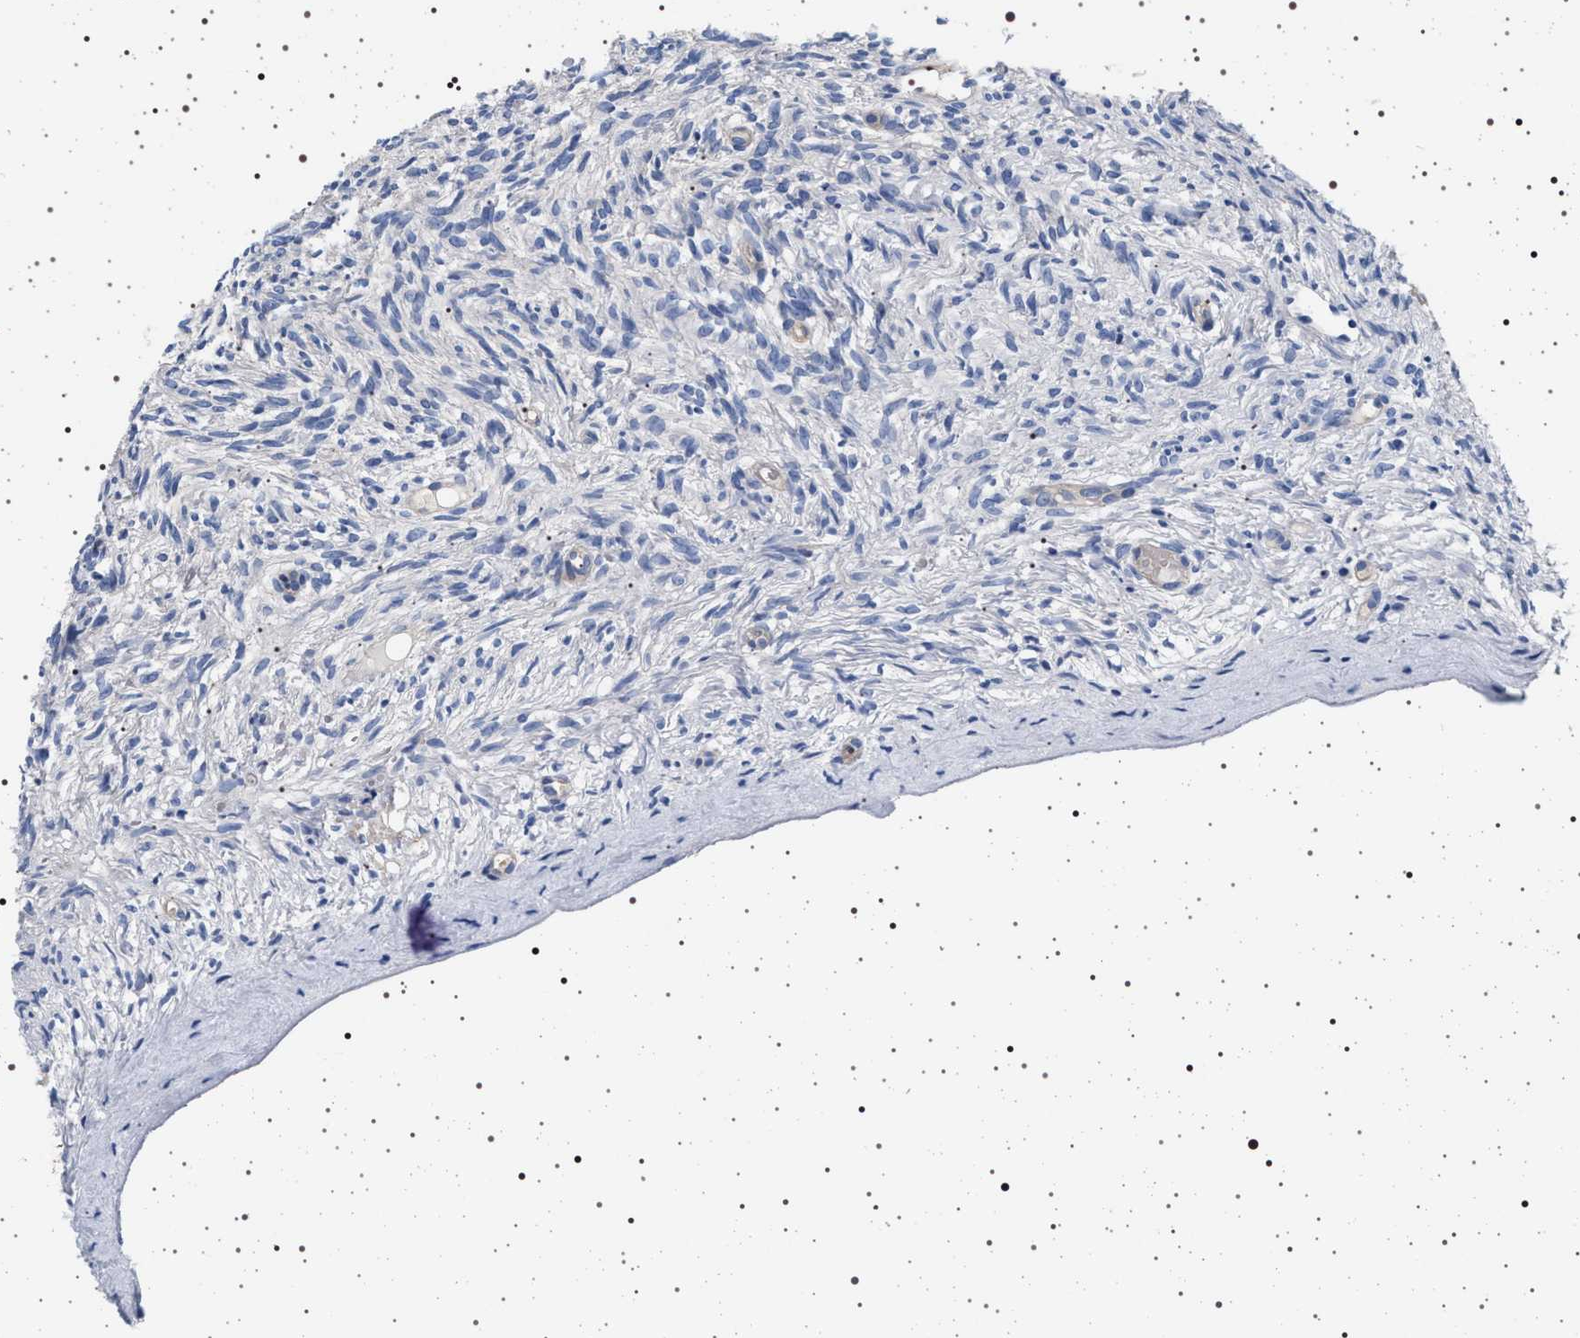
{"staining": {"intensity": "negative", "quantity": "none", "location": "none"}, "tissue": "ovary", "cell_type": "Ovarian stroma cells", "image_type": "normal", "snomed": [{"axis": "morphology", "description": "Normal tissue, NOS"}, {"axis": "topography", "description": "Ovary"}], "caption": "High magnification brightfield microscopy of benign ovary stained with DAB (brown) and counterstained with hematoxylin (blue): ovarian stroma cells show no significant positivity.", "gene": "HSD17B1", "patient": {"sex": "female", "age": 33}}